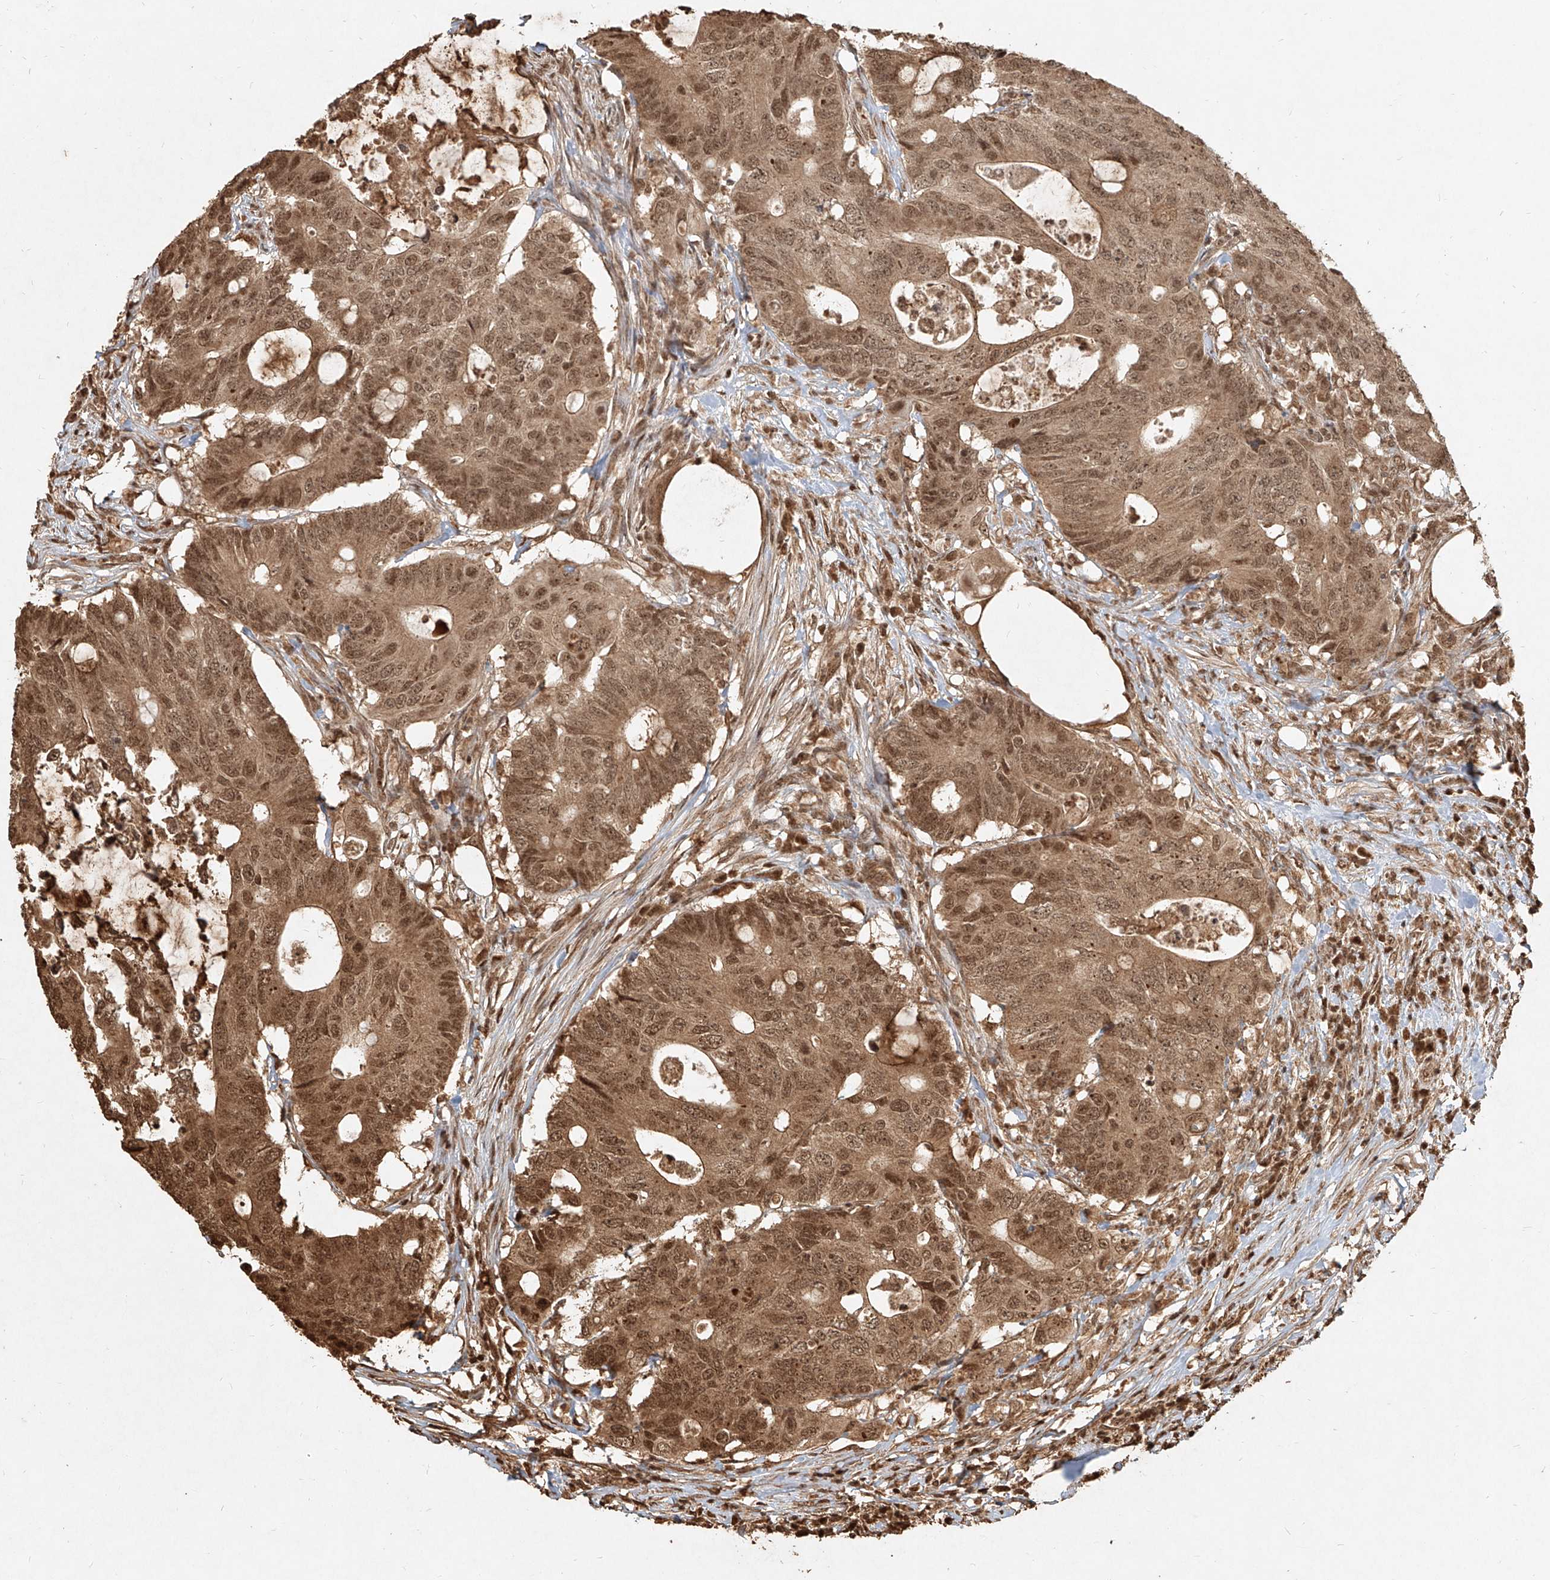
{"staining": {"intensity": "moderate", "quantity": ">75%", "location": "cytoplasmic/membranous,nuclear"}, "tissue": "colorectal cancer", "cell_type": "Tumor cells", "image_type": "cancer", "snomed": [{"axis": "morphology", "description": "Adenocarcinoma, NOS"}, {"axis": "topography", "description": "Colon"}], "caption": "Colorectal cancer (adenocarcinoma) stained with a protein marker exhibits moderate staining in tumor cells.", "gene": "UBE2K", "patient": {"sex": "male", "age": 71}}